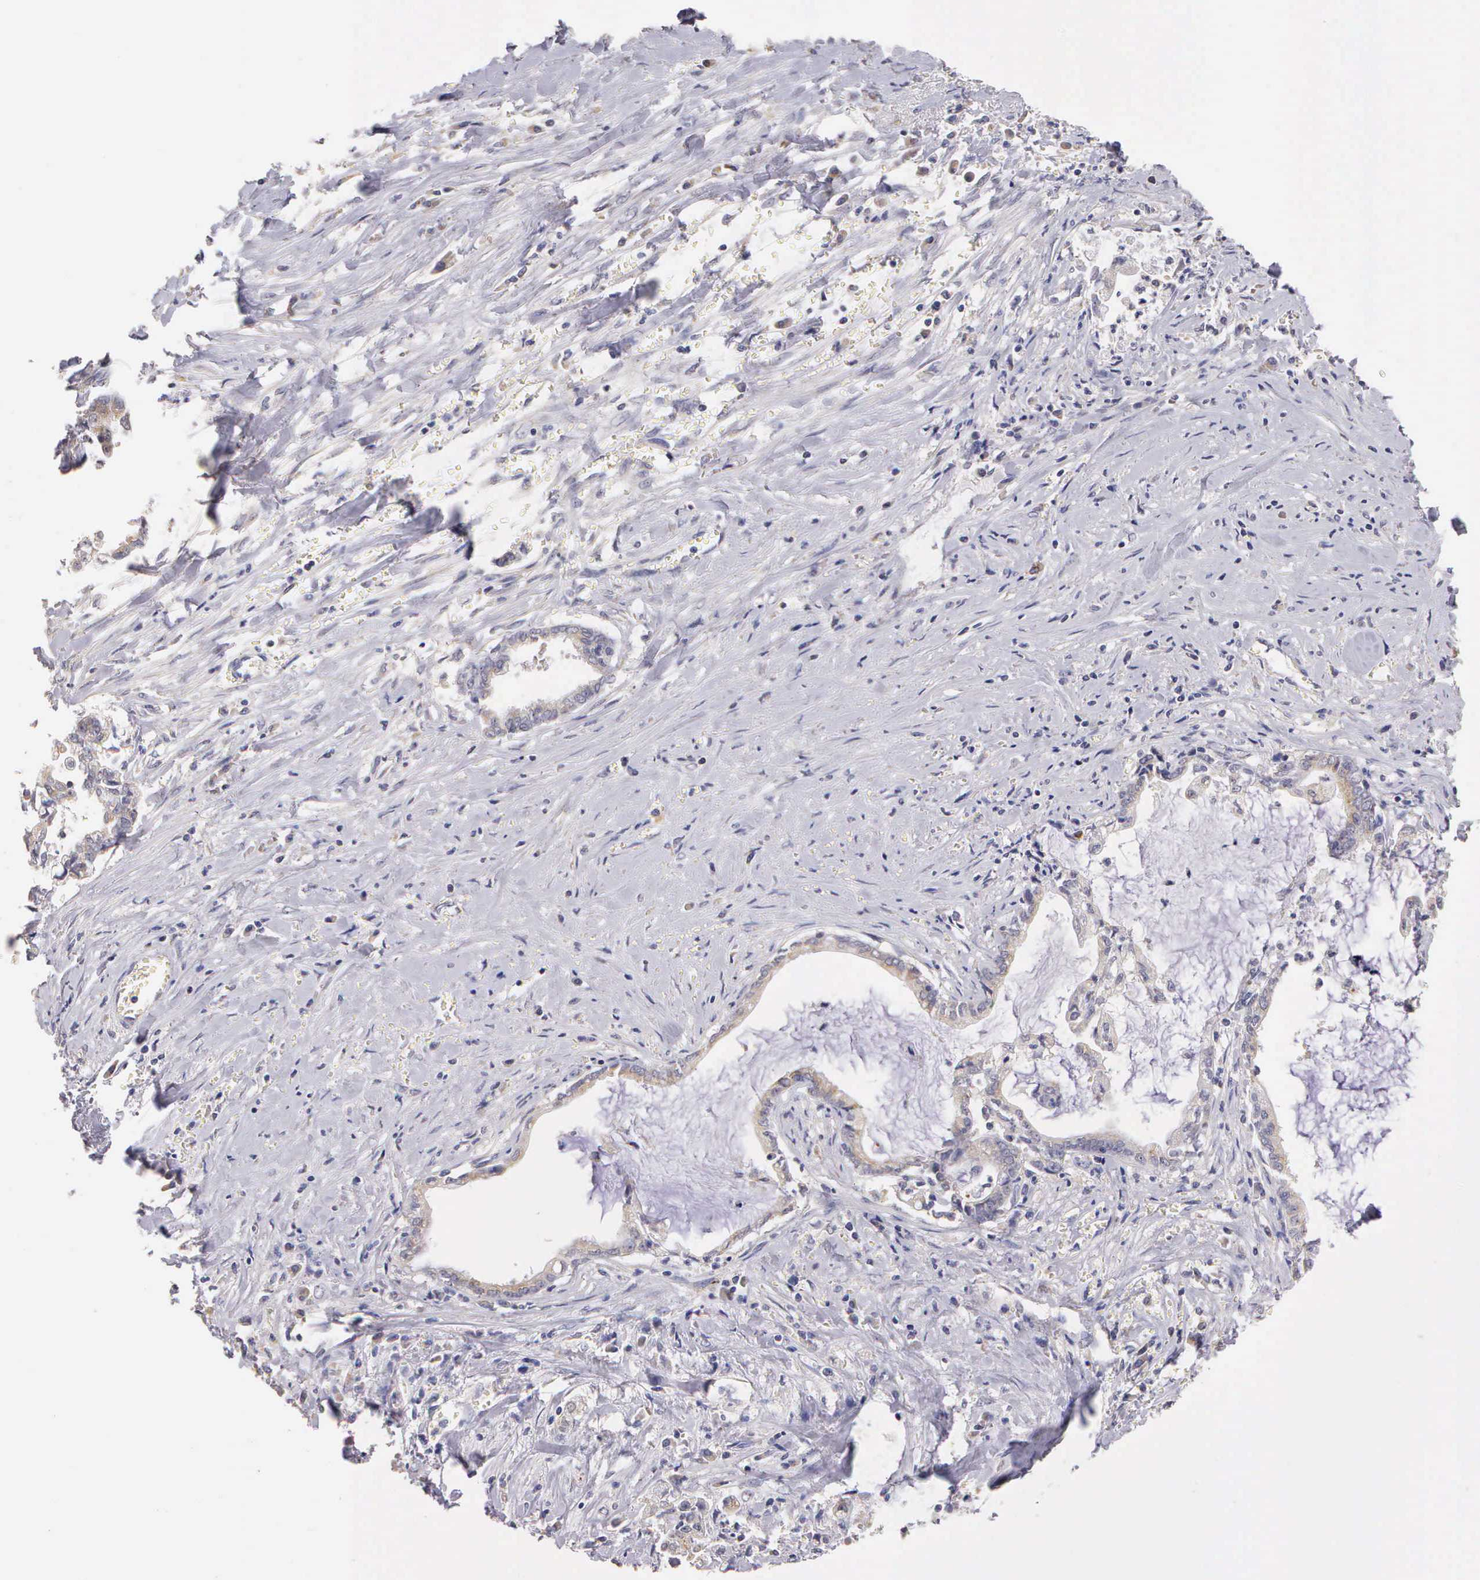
{"staining": {"intensity": "weak", "quantity": "25%-75%", "location": "cytoplasmic/membranous"}, "tissue": "liver cancer", "cell_type": "Tumor cells", "image_type": "cancer", "snomed": [{"axis": "morphology", "description": "Cholangiocarcinoma"}, {"axis": "topography", "description": "Liver"}], "caption": "Immunohistochemical staining of human cholangiocarcinoma (liver) displays weak cytoplasmic/membranous protein expression in about 25%-75% of tumor cells.", "gene": "ESR1", "patient": {"sex": "male", "age": 57}}